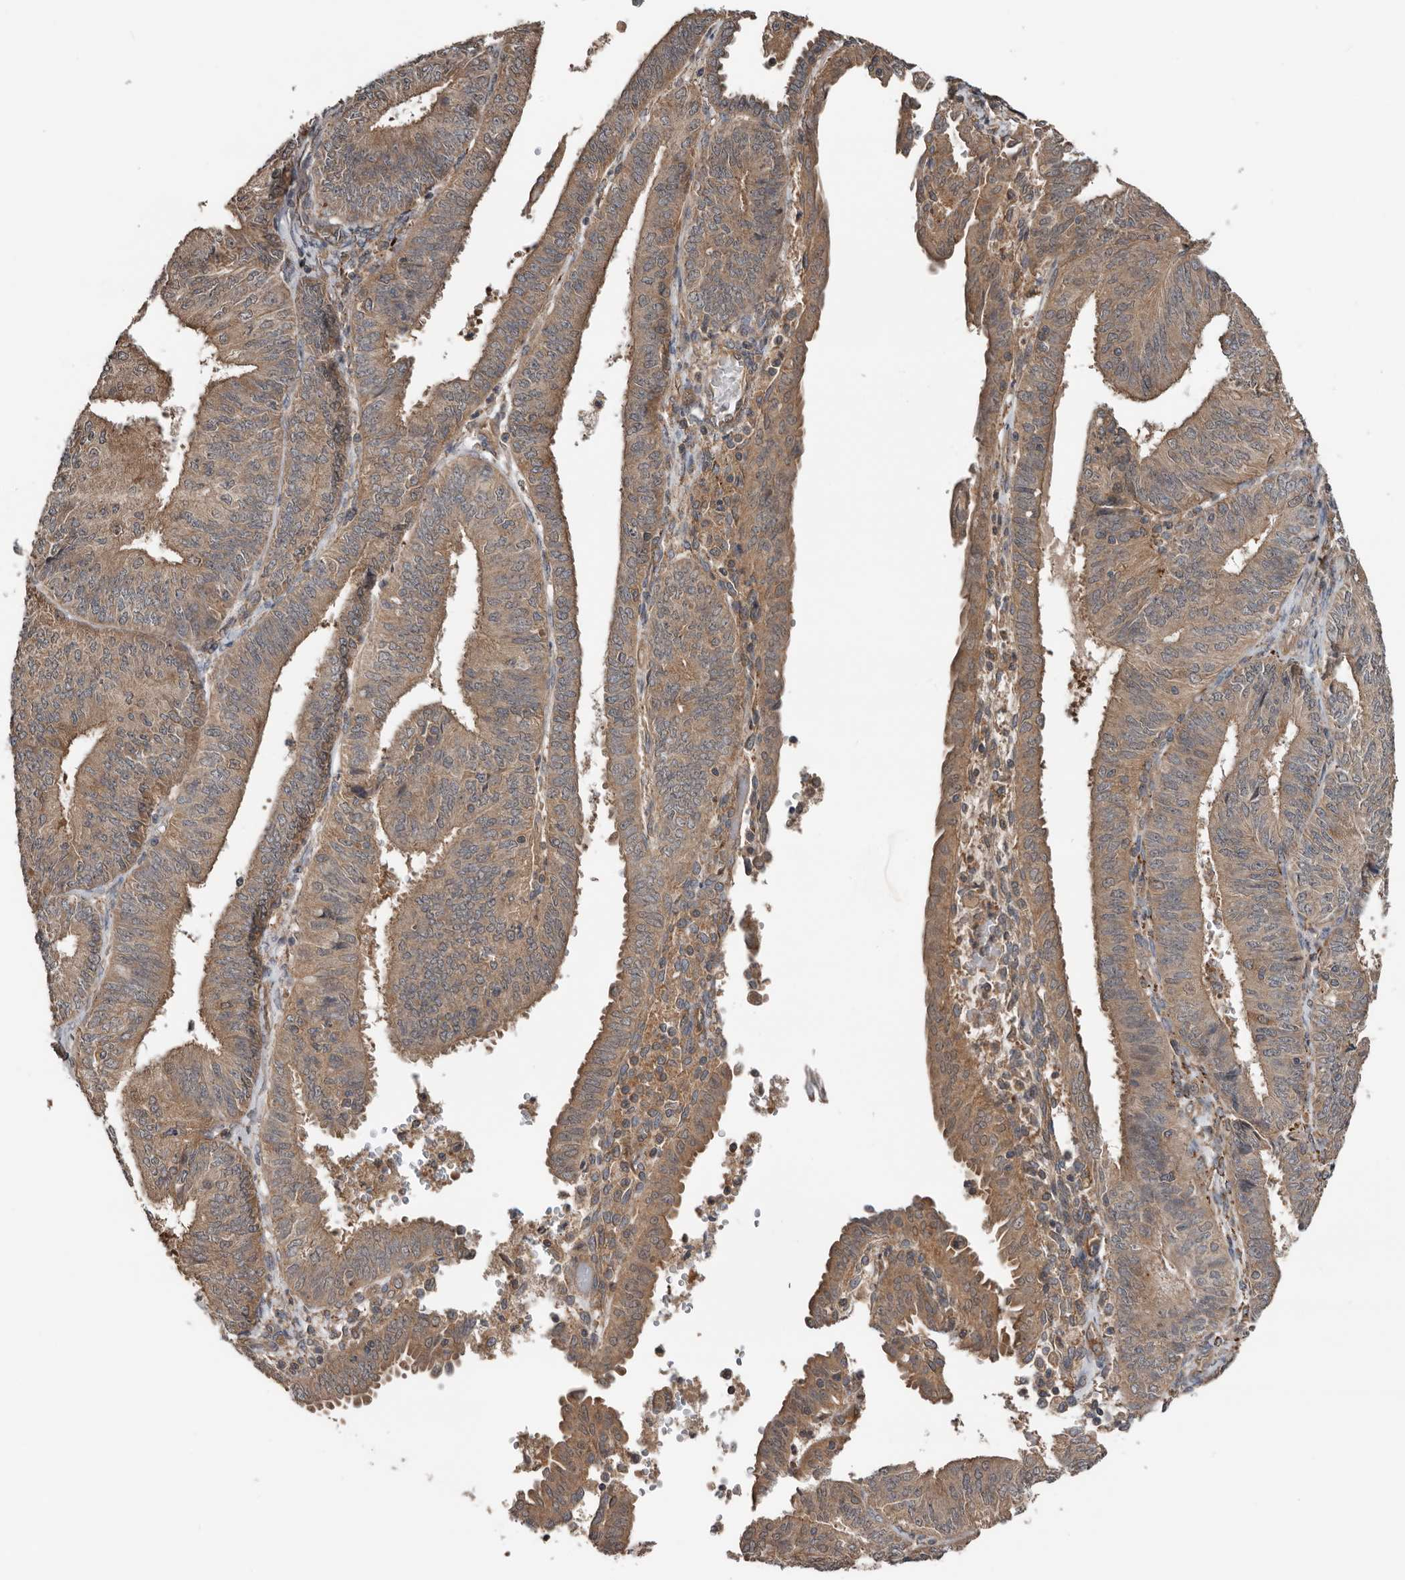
{"staining": {"intensity": "moderate", "quantity": ">75%", "location": "cytoplasmic/membranous"}, "tissue": "endometrial cancer", "cell_type": "Tumor cells", "image_type": "cancer", "snomed": [{"axis": "morphology", "description": "Adenocarcinoma, NOS"}, {"axis": "topography", "description": "Endometrium"}], "caption": "Approximately >75% of tumor cells in endometrial cancer (adenocarcinoma) demonstrate moderate cytoplasmic/membranous protein staining as visualized by brown immunohistochemical staining.", "gene": "DNAJB4", "patient": {"sex": "female", "age": 58}}